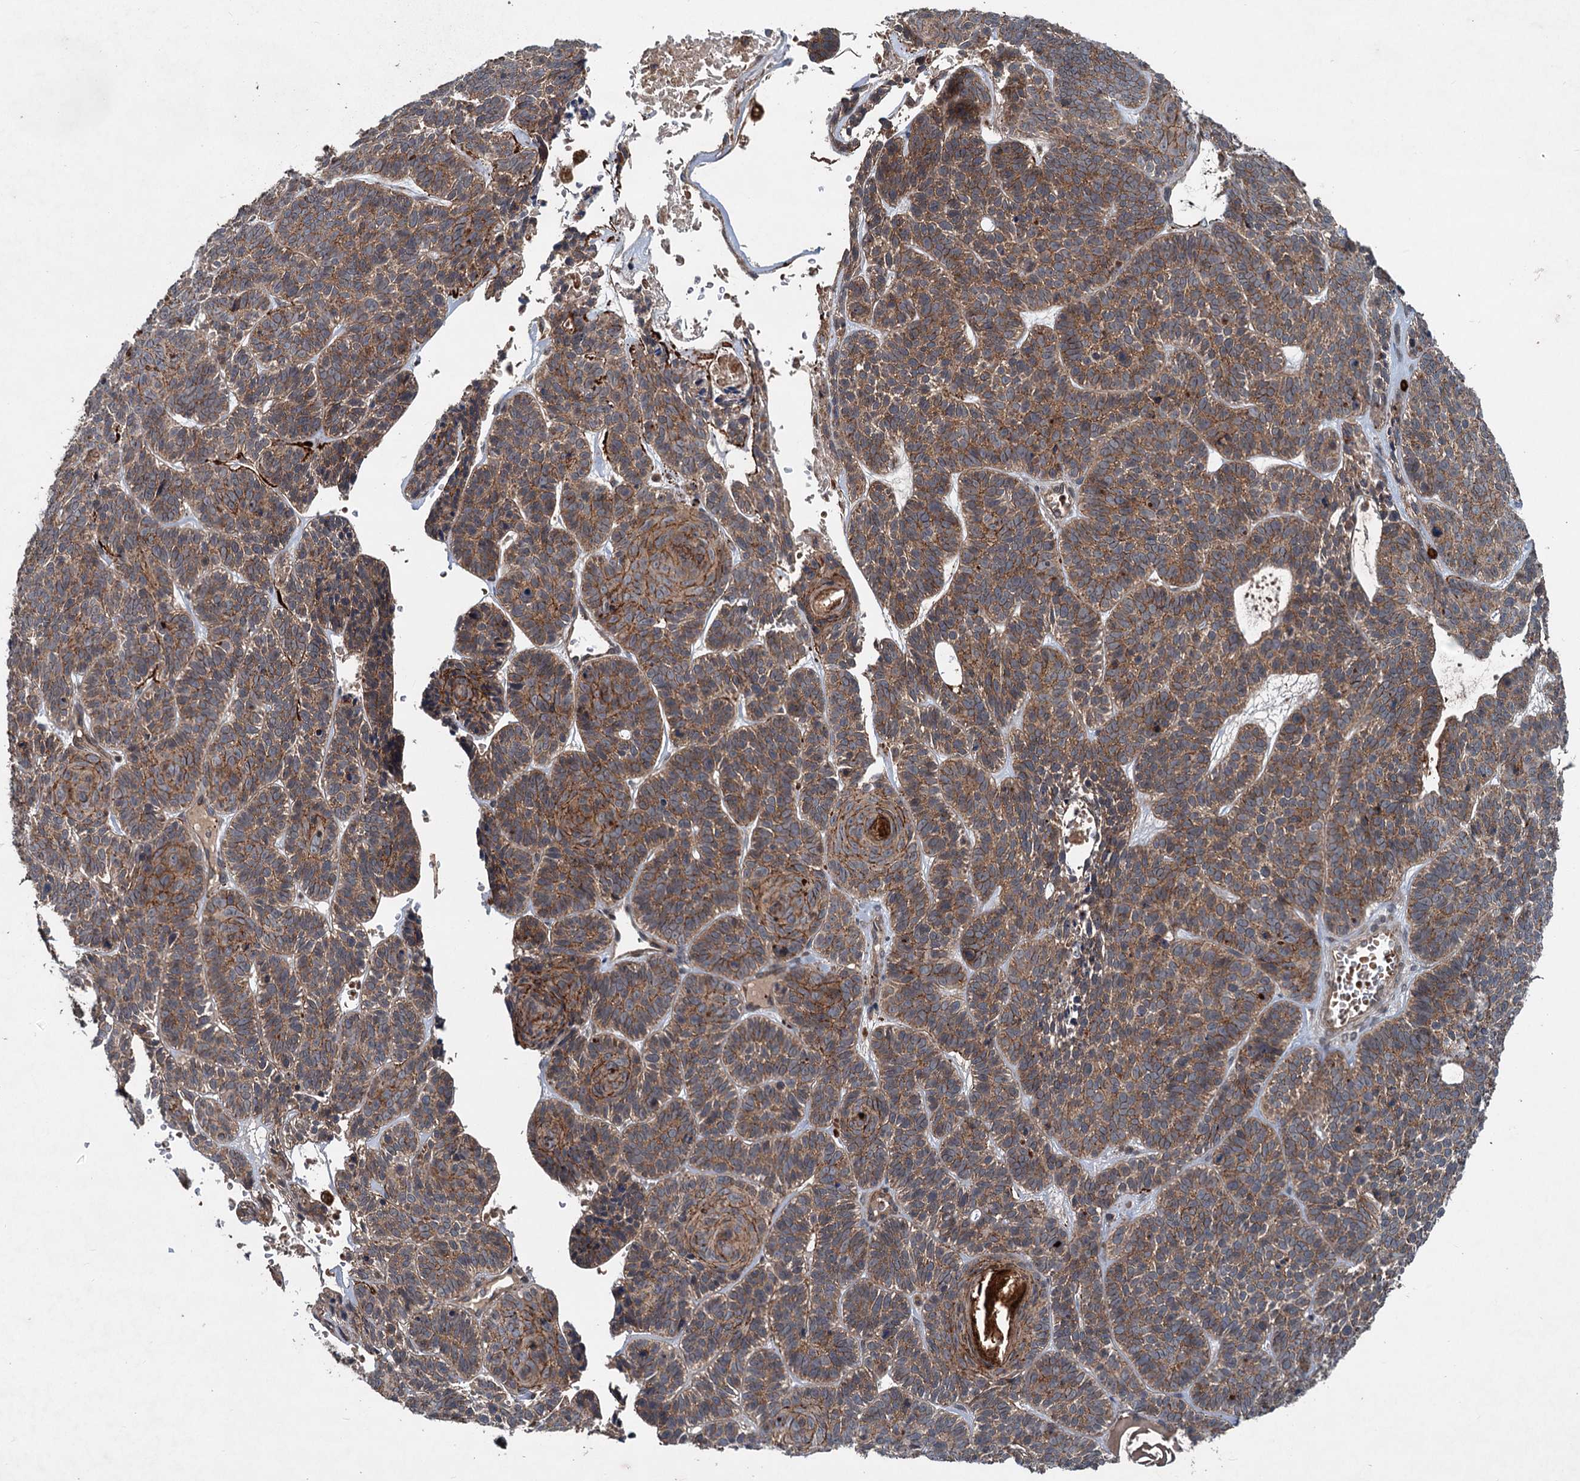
{"staining": {"intensity": "moderate", "quantity": ">75%", "location": "cytoplasmic/membranous"}, "tissue": "skin cancer", "cell_type": "Tumor cells", "image_type": "cancer", "snomed": [{"axis": "morphology", "description": "Basal cell carcinoma"}, {"axis": "topography", "description": "Skin"}], "caption": "About >75% of tumor cells in human skin cancer display moderate cytoplasmic/membranous protein expression as visualized by brown immunohistochemical staining.", "gene": "N4BP2L2", "patient": {"sex": "male", "age": 85}}